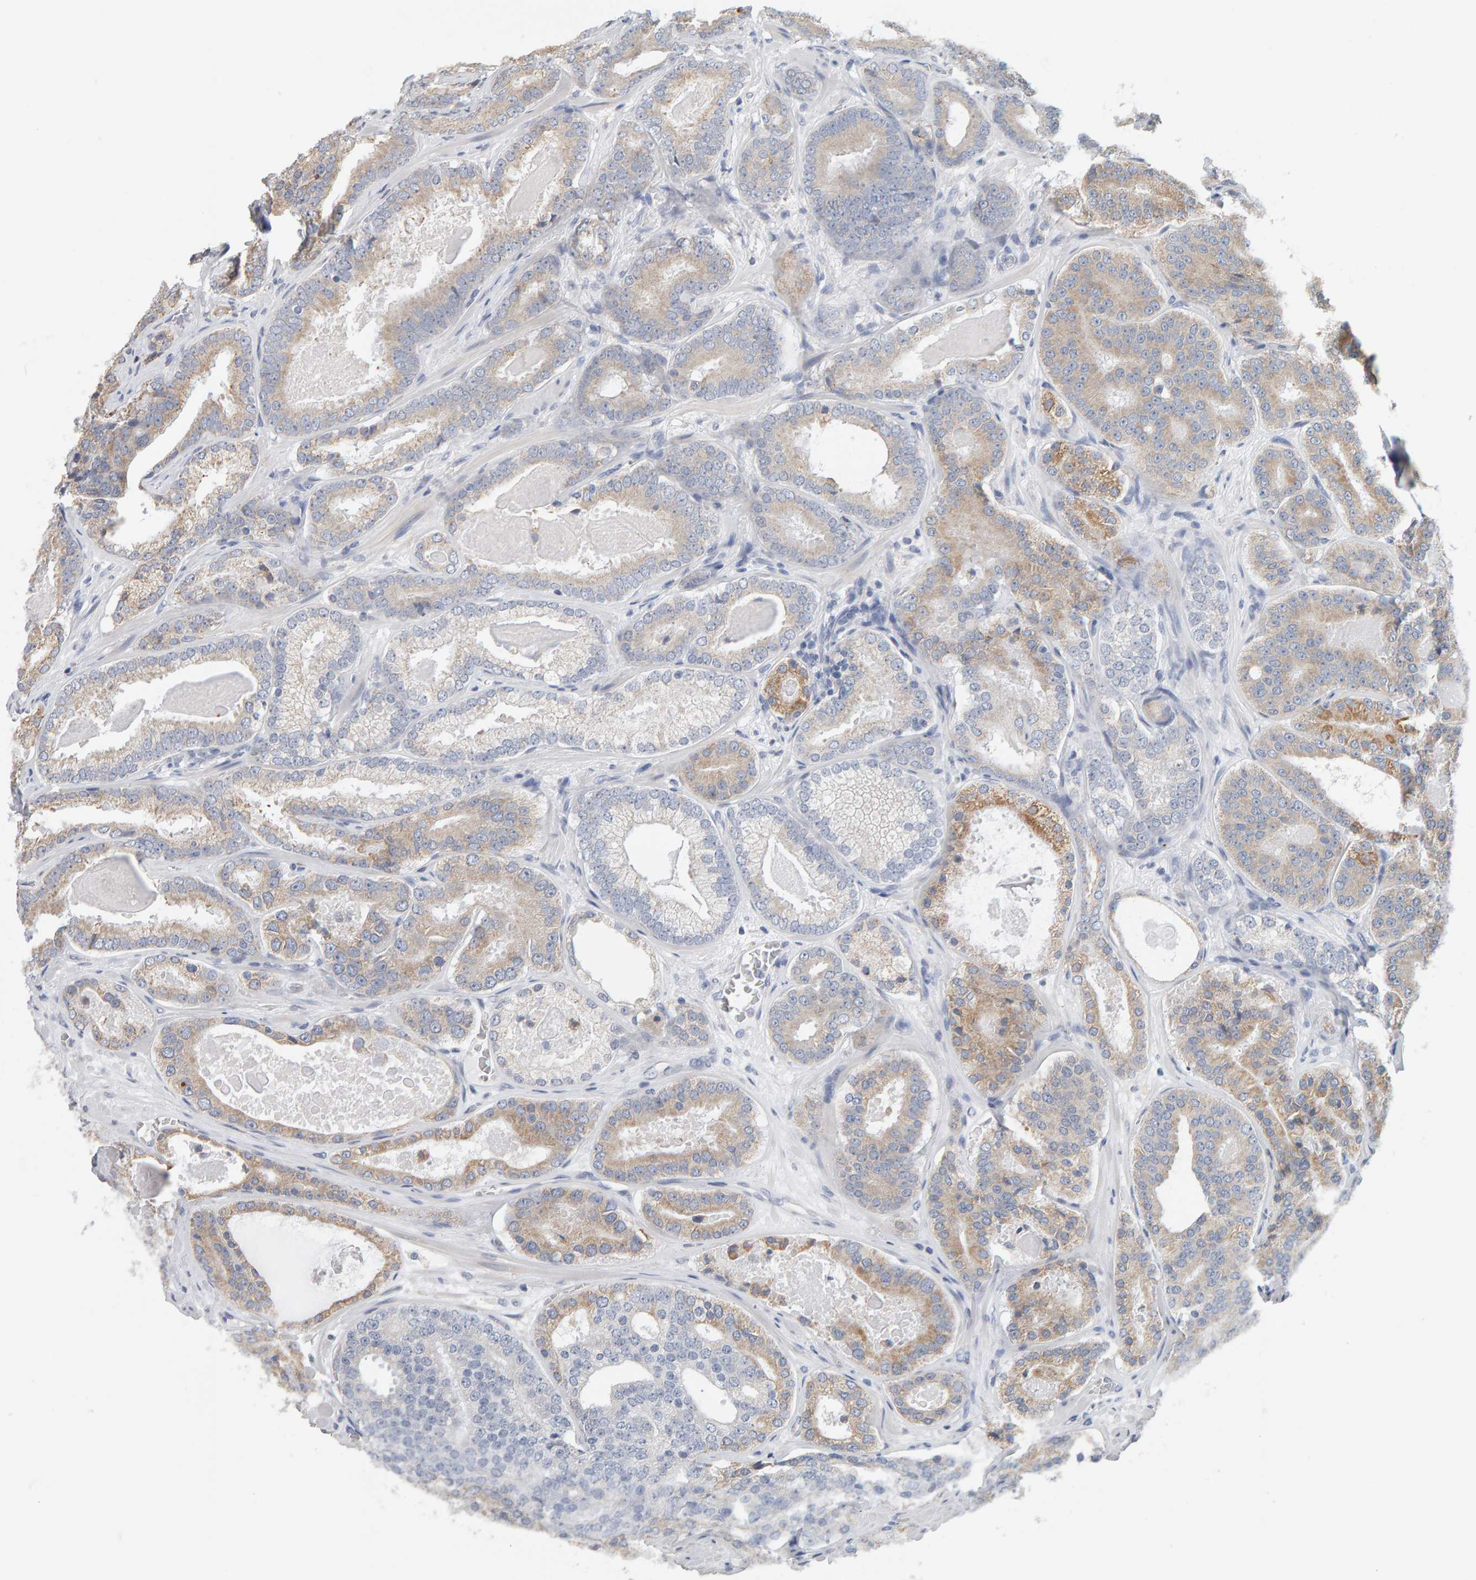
{"staining": {"intensity": "moderate", "quantity": "<25%", "location": "cytoplasmic/membranous"}, "tissue": "prostate cancer", "cell_type": "Tumor cells", "image_type": "cancer", "snomed": [{"axis": "morphology", "description": "Adenocarcinoma, High grade"}, {"axis": "topography", "description": "Prostate"}], "caption": "Adenocarcinoma (high-grade) (prostate) stained for a protein exhibits moderate cytoplasmic/membranous positivity in tumor cells. (DAB = brown stain, brightfield microscopy at high magnification).", "gene": "ADHFE1", "patient": {"sex": "male", "age": 60}}